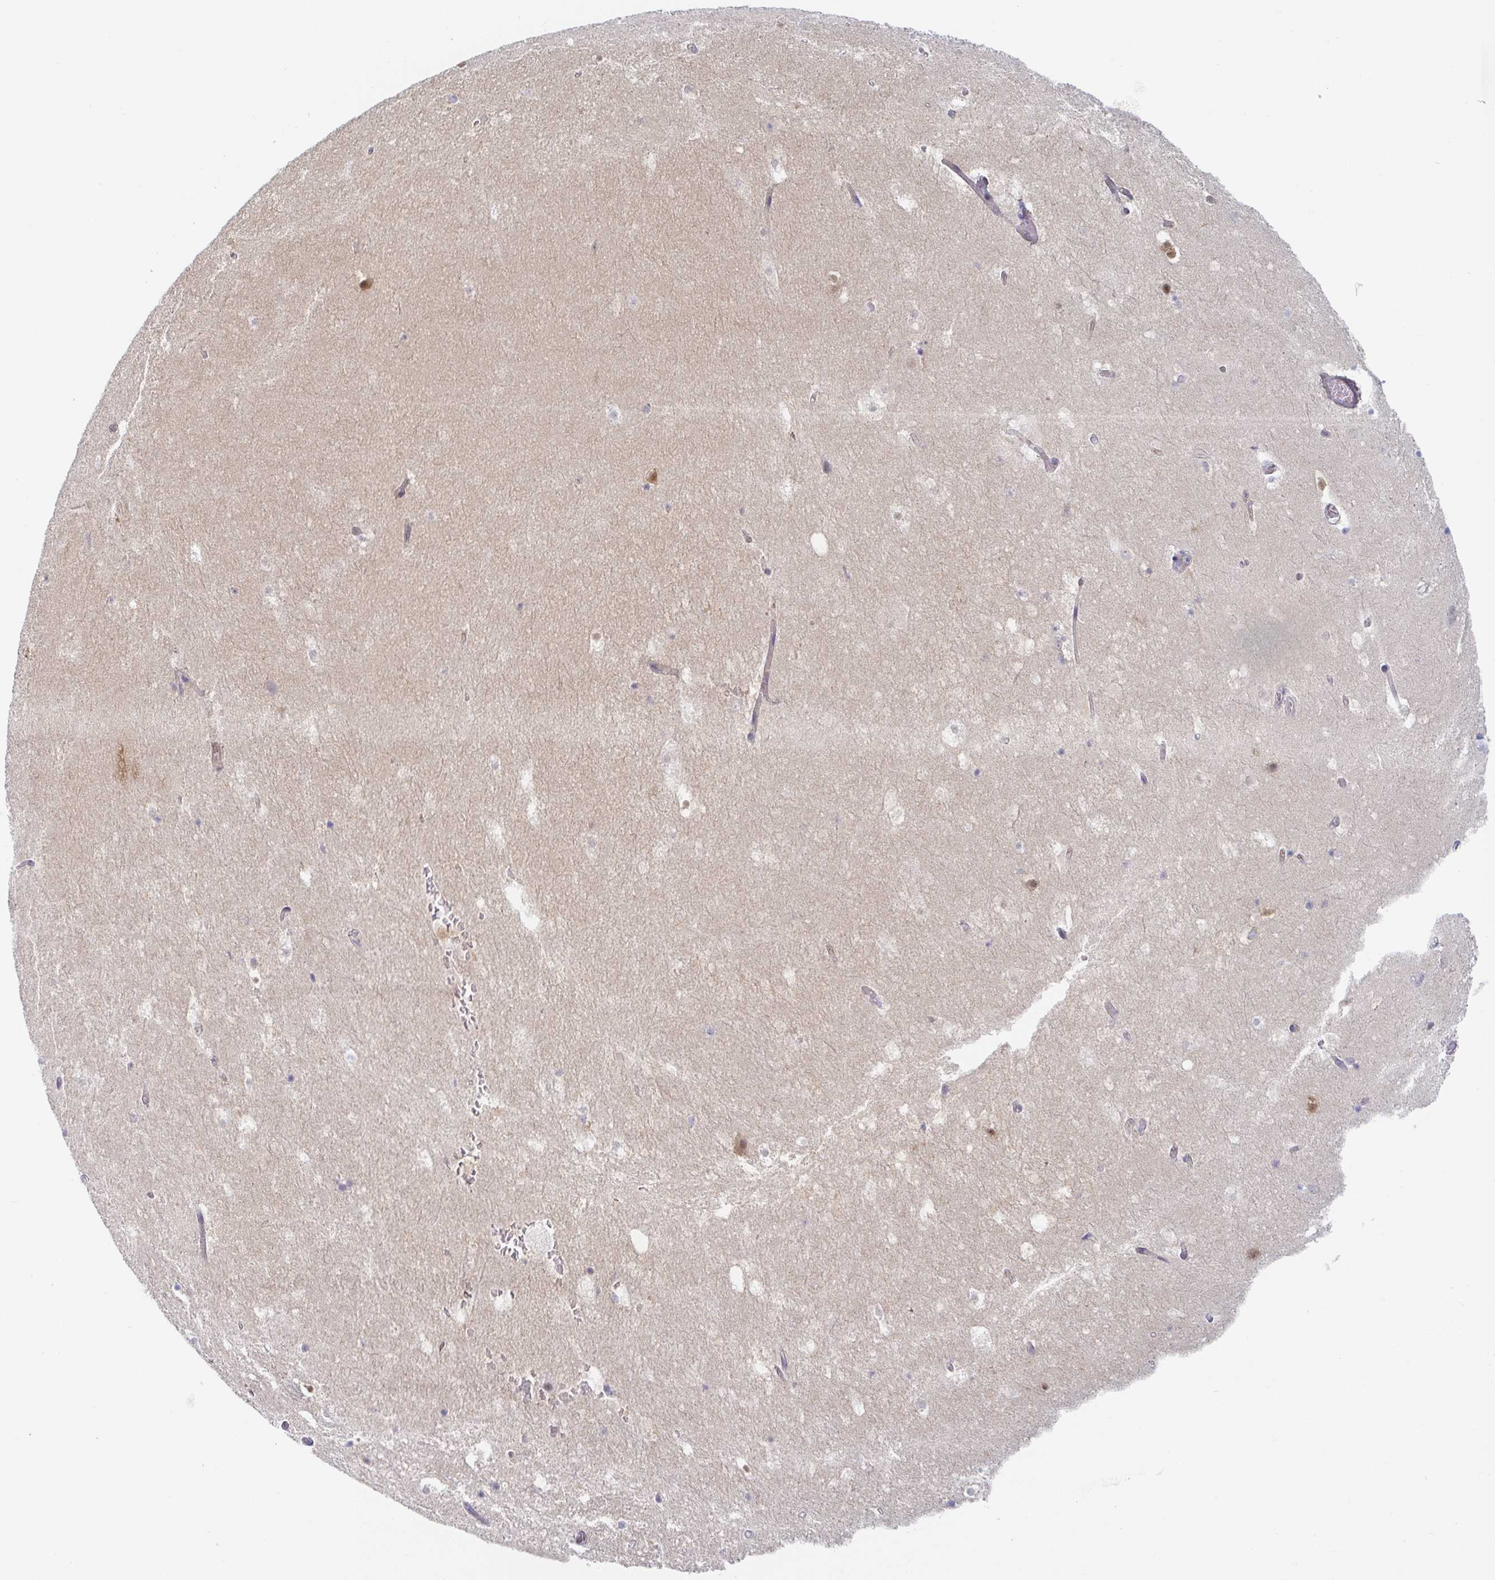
{"staining": {"intensity": "negative", "quantity": "none", "location": "none"}, "tissue": "hippocampus", "cell_type": "Glial cells", "image_type": "normal", "snomed": [{"axis": "morphology", "description": "Normal tissue, NOS"}, {"axis": "topography", "description": "Hippocampus"}], "caption": "Human hippocampus stained for a protein using immunohistochemistry demonstrates no staining in glial cells.", "gene": "AMPD2", "patient": {"sex": "female", "age": 52}}